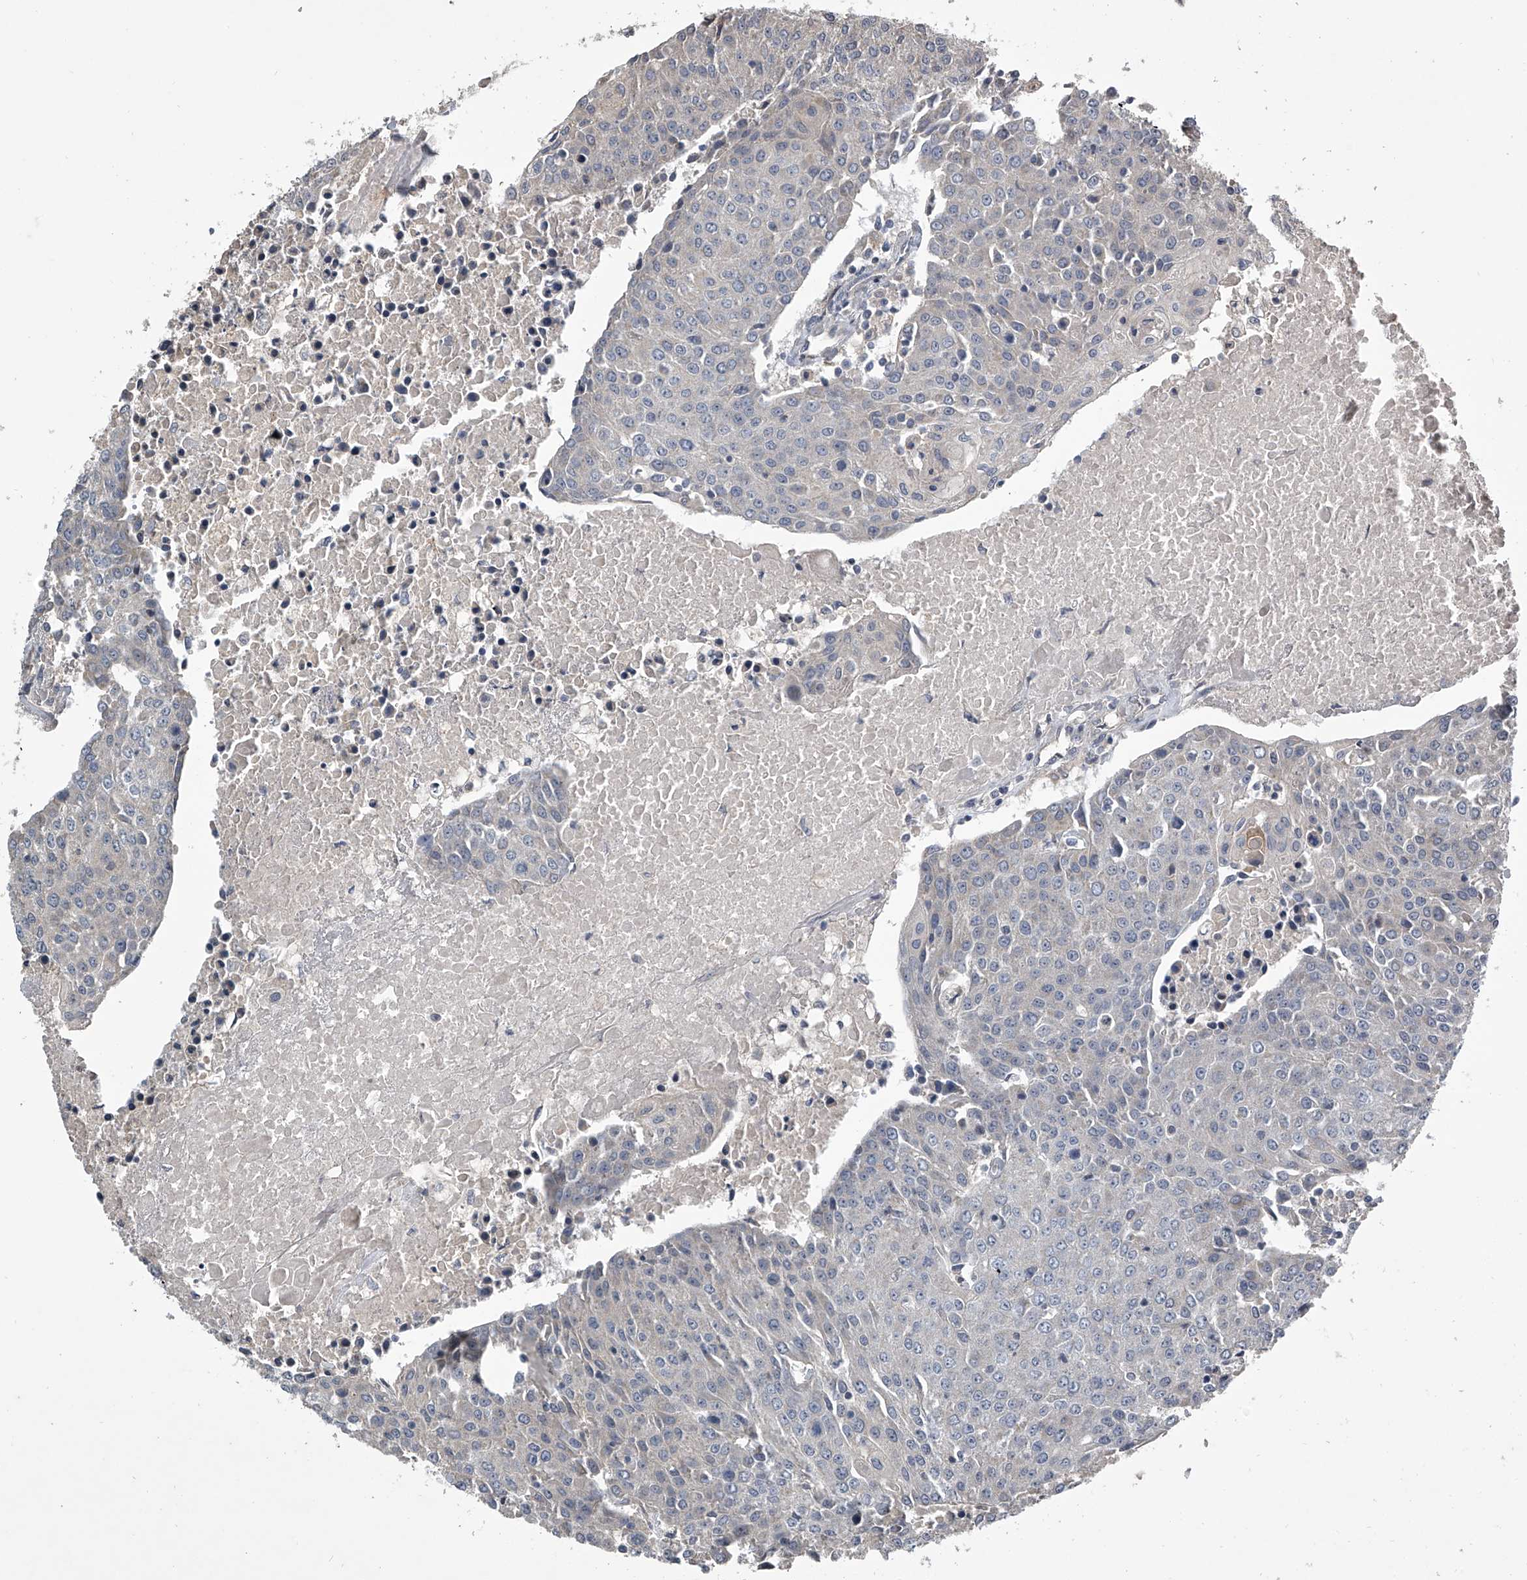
{"staining": {"intensity": "negative", "quantity": "none", "location": "none"}, "tissue": "urothelial cancer", "cell_type": "Tumor cells", "image_type": "cancer", "snomed": [{"axis": "morphology", "description": "Urothelial carcinoma, High grade"}, {"axis": "topography", "description": "Urinary bladder"}], "caption": "Image shows no protein expression in tumor cells of urothelial carcinoma (high-grade) tissue. (Brightfield microscopy of DAB (3,3'-diaminobenzidine) IHC at high magnification).", "gene": "NFS1", "patient": {"sex": "female", "age": 85}}